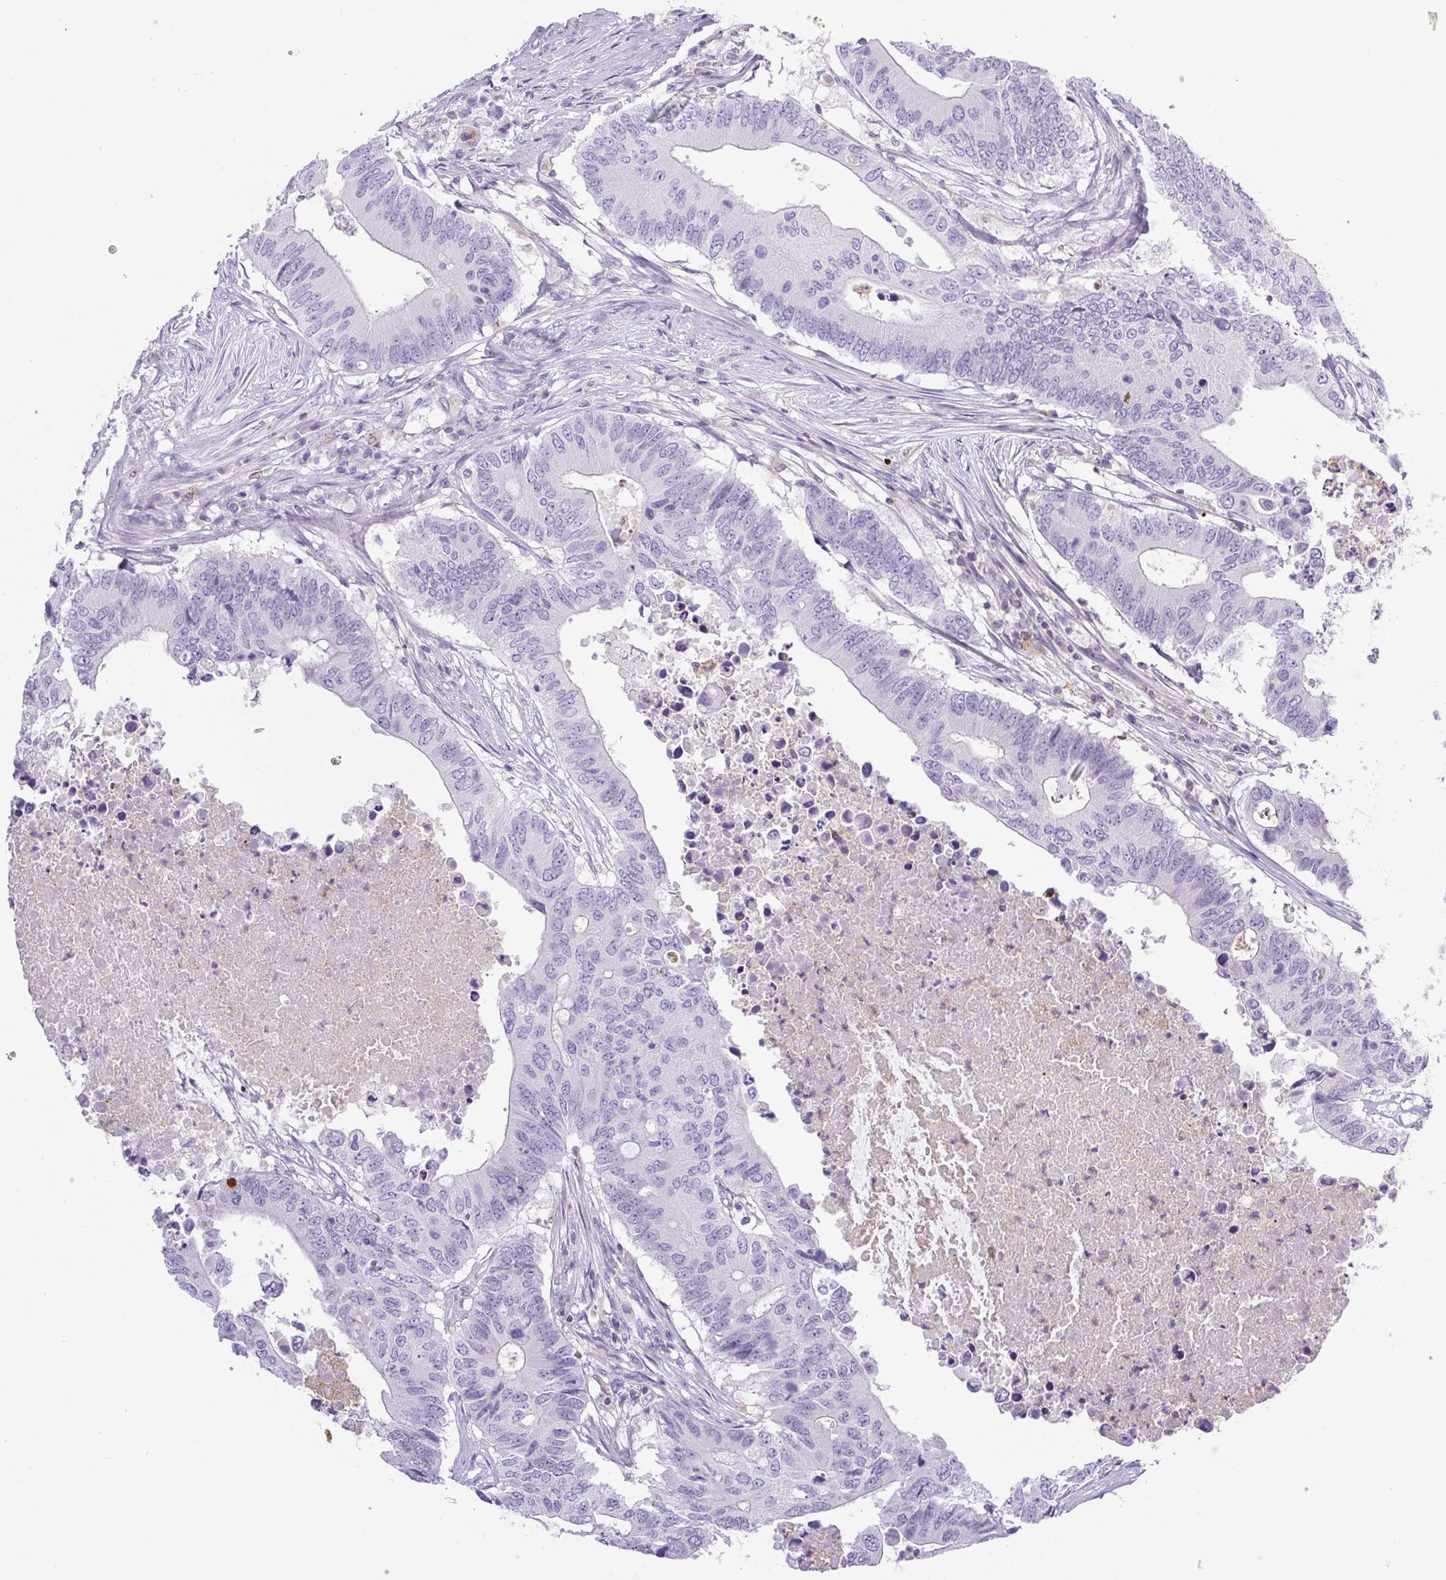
{"staining": {"intensity": "negative", "quantity": "none", "location": "none"}, "tissue": "colorectal cancer", "cell_type": "Tumor cells", "image_type": "cancer", "snomed": [{"axis": "morphology", "description": "Adenocarcinoma, NOS"}, {"axis": "topography", "description": "Colon"}], "caption": "DAB (3,3'-diaminobenzidine) immunohistochemical staining of adenocarcinoma (colorectal) exhibits no significant staining in tumor cells.", "gene": "PIP5KL1", "patient": {"sex": "male", "age": 71}}